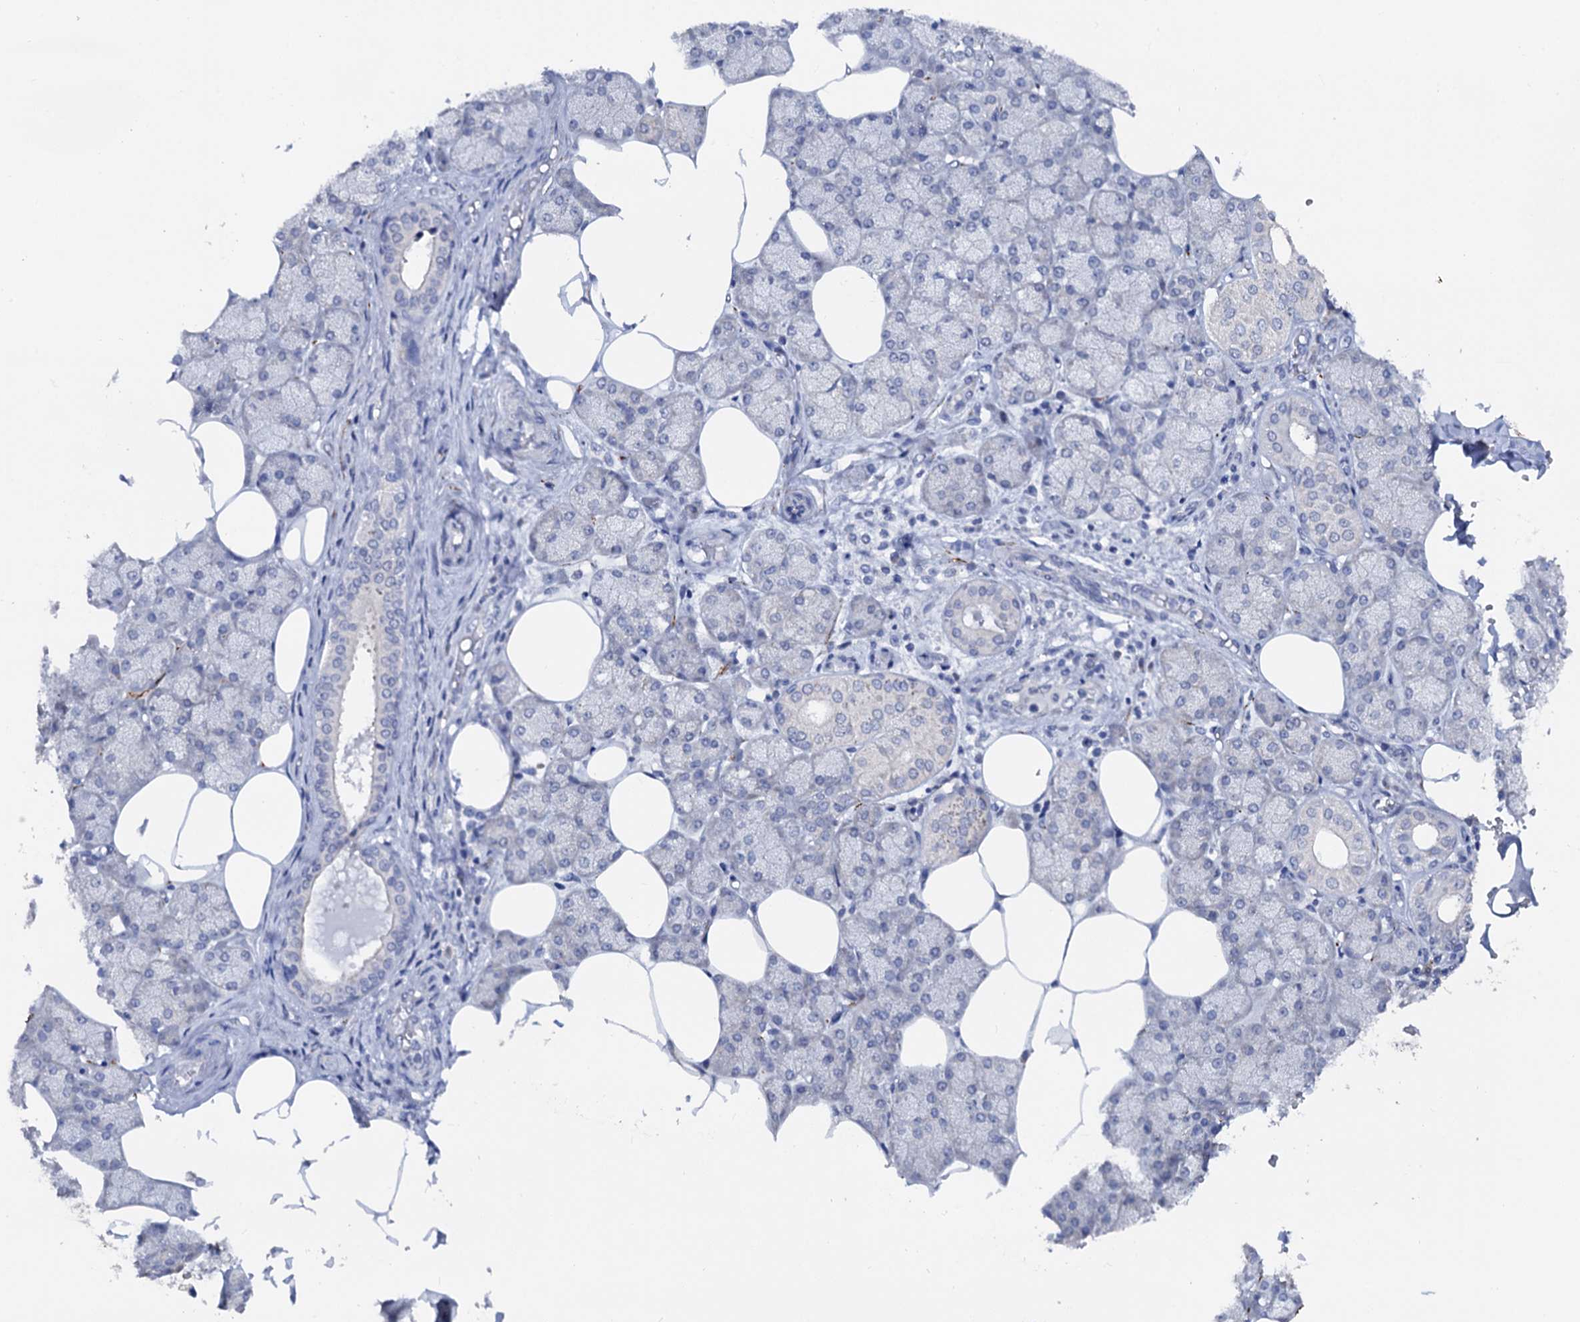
{"staining": {"intensity": "negative", "quantity": "none", "location": "none"}, "tissue": "salivary gland", "cell_type": "Glandular cells", "image_type": "normal", "snomed": [{"axis": "morphology", "description": "Normal tissue, NOS"}, {"axis": "topography", "description": "Salivary gland"}], "caption": "Glandular cells show no significant protein positivity in normal salivary gland. (Stains: DAB immunohistochemistry with hematoxylin counter stain, Microscopy: brightfield microscopy at high magnification).", "gene": "CAPRIN2", "patient": {"sex": "male", "age": 62}}